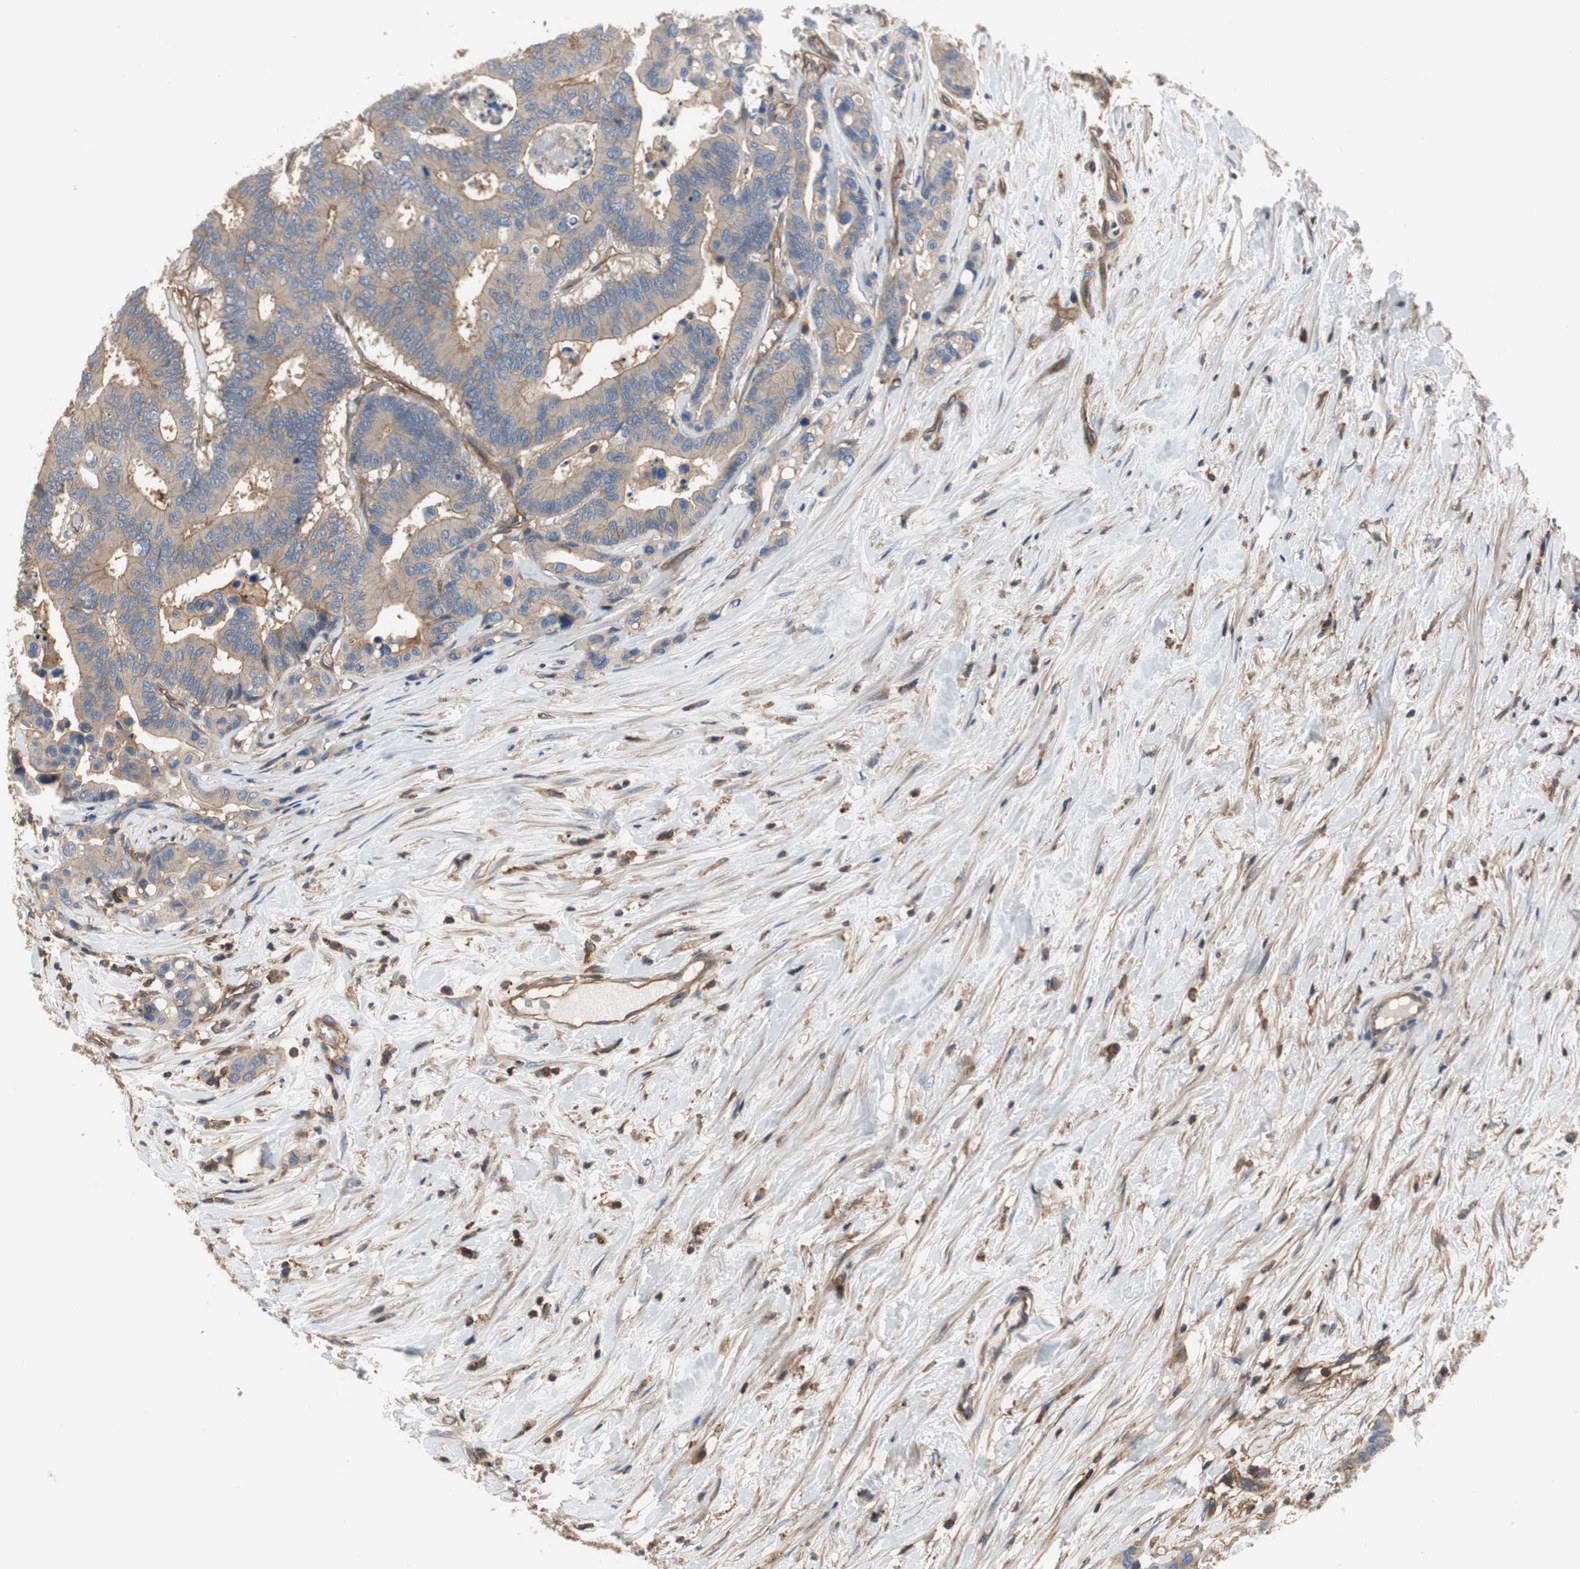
{"staining": {"intensity": "weak", "quantity": "25%-75%", "location": "cytoplasmic/membranous"}, "tissue": "colorectal cancer", "cell_type": "Tumor cells", "image_type": "cancer", "snomed": [{"axis": "morphology", "description": "Normal tissue, NOS"}, {"axis": "morphology", "description": "Adenocarcinoma, NOS"}, {"axis": "topography", "description": "Colon"}], "caption": "A micrograph of human colorectal cancer stained for a protein displays weak cytoplasmic/membranous brown staining in tumor cells.", "gene": "IL1RL1", "patient": {"sex": "male", "age": 82}}